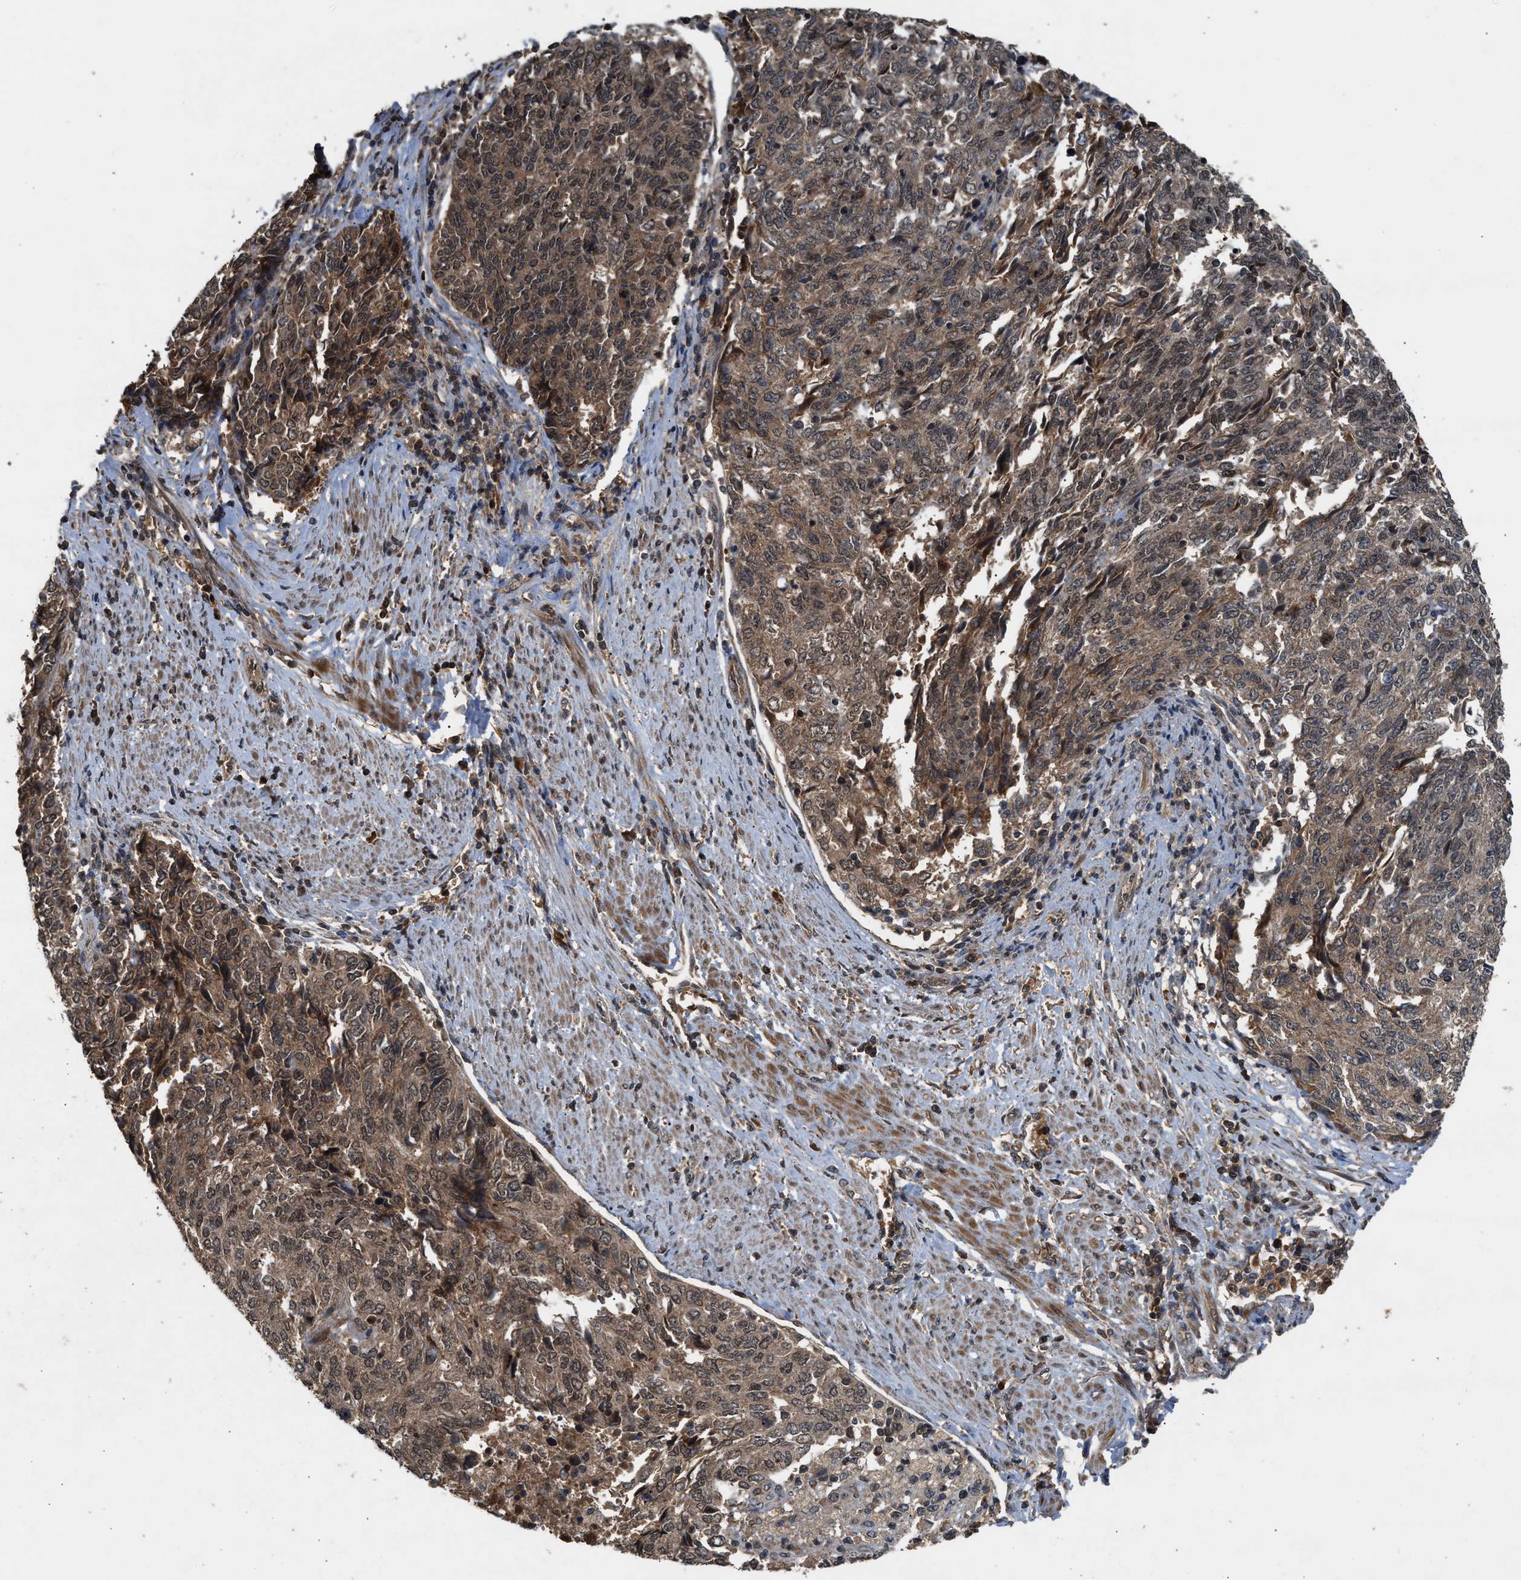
{"staining": {"intensity": "moderate", "quantity": ">75%", "location": "cytoplasmic/membranous,nuclear"}, "tissue": "endometrial cancer", "cell_type": "Tumor cells", "image_type": "cancer", "snomed": [{"axis": "morphology", "description": "Adenocarcinoma, NOS"}, {"axis": "topography", "description": "Endometrium"}], "caption": "Protein expression analysis of endometrial cancer shows moderate cytoplasmic/membranous and nuclear staining in approximately >75% of tumor cells.", "gene": "RUSC2", "patient": {"sex": "female", "age": 80}}